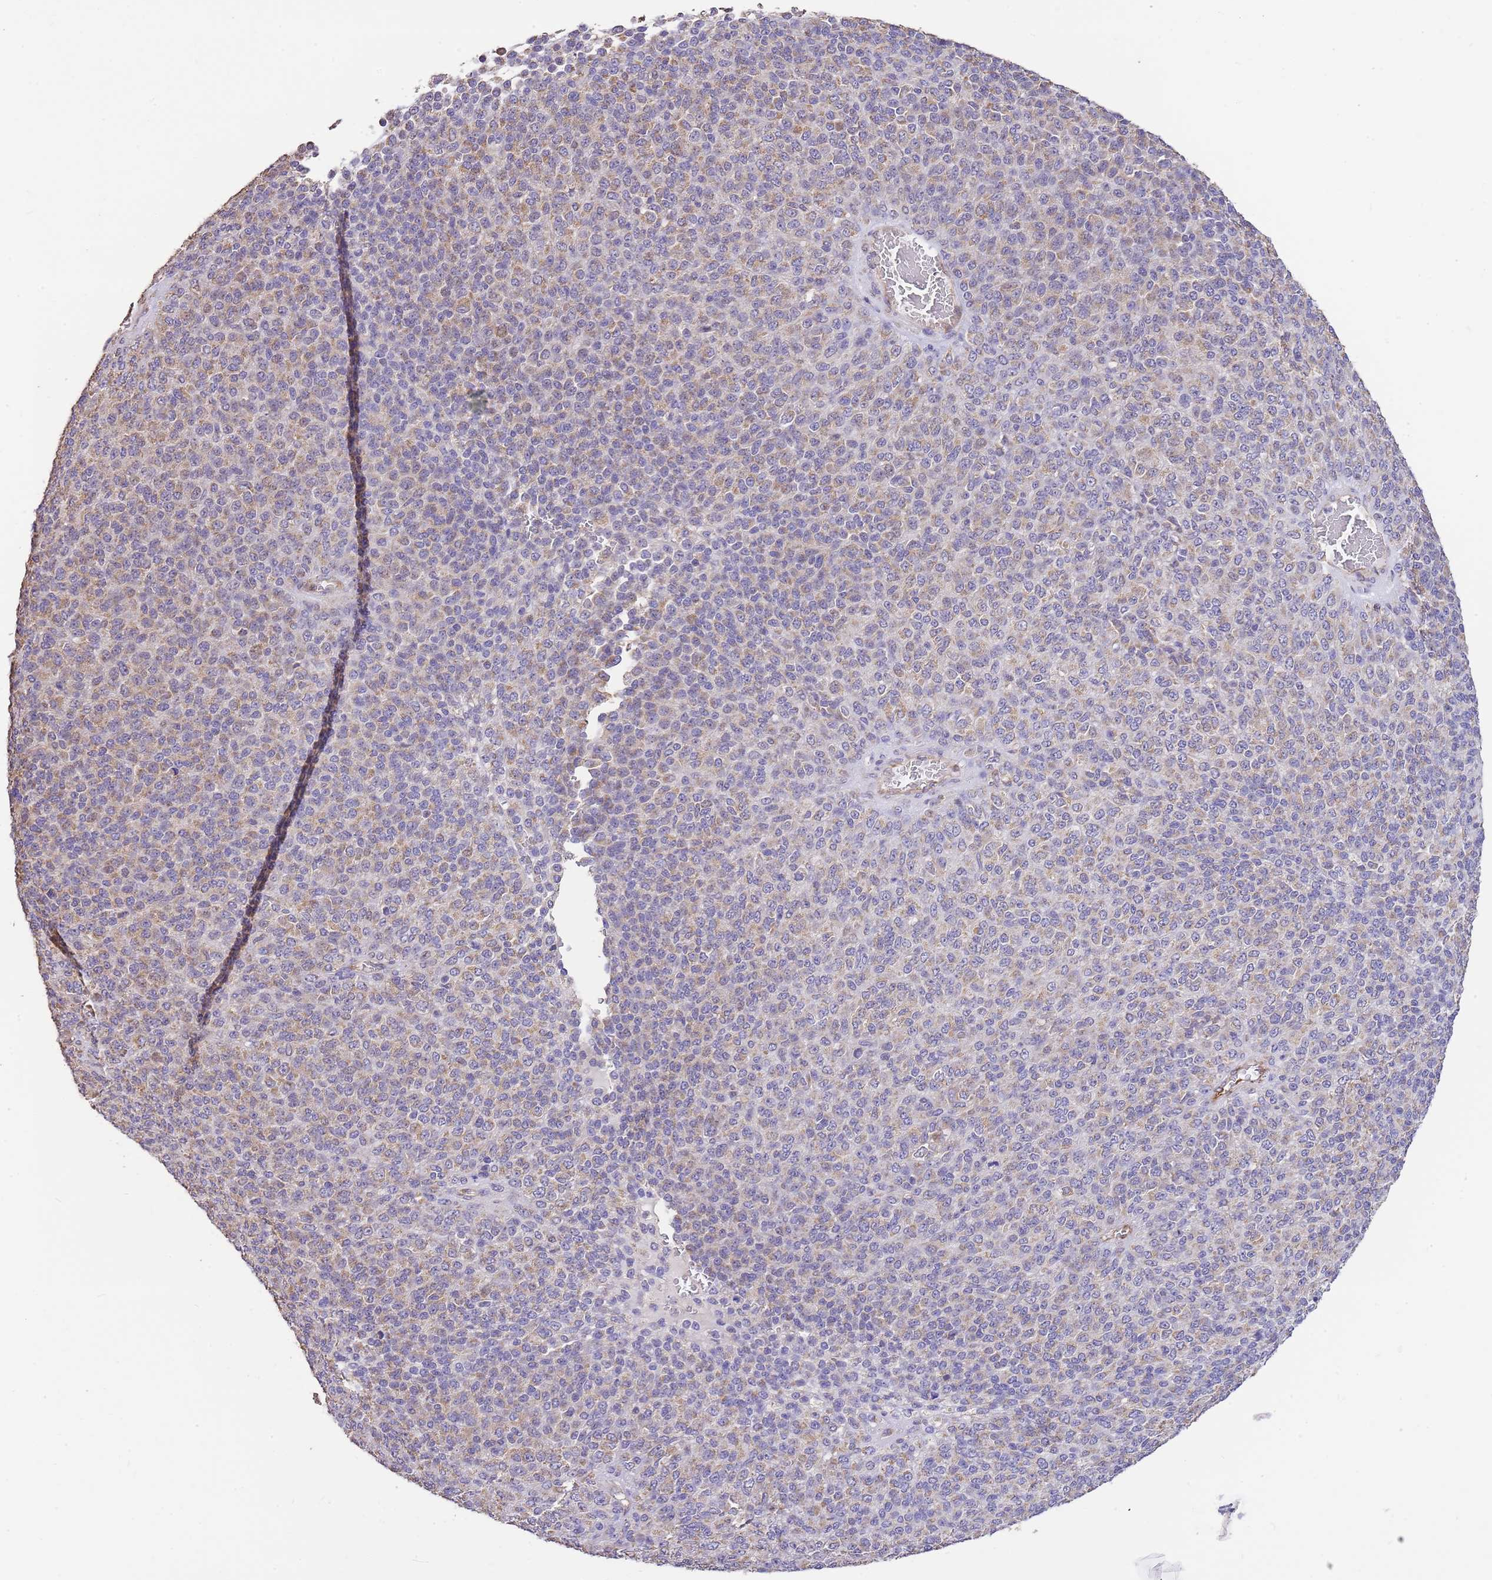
{"staining": {"intensity": "weak", "quantity": ">75%", "location": "cytoplasmic/membranous"}, "tissue": "melanoma", "cell_type": "Tumor cells", "image_type": "cancer", "snomed": [{"axis": "morphology", "description": "Malignant melanoma, Metastatic site"}, {"axis": "topography", "description": "Brain"}], "caption": "Immunohistochemistry histopathology image of human malignant melanoma (metastatic site) stained for a protein (brown), which shows low levels of weak cytoplasmic/membranous expression in about >75% of tumor cells.", "gene": "DOCK9", "patient": {"sex": "female", "age": 56}}